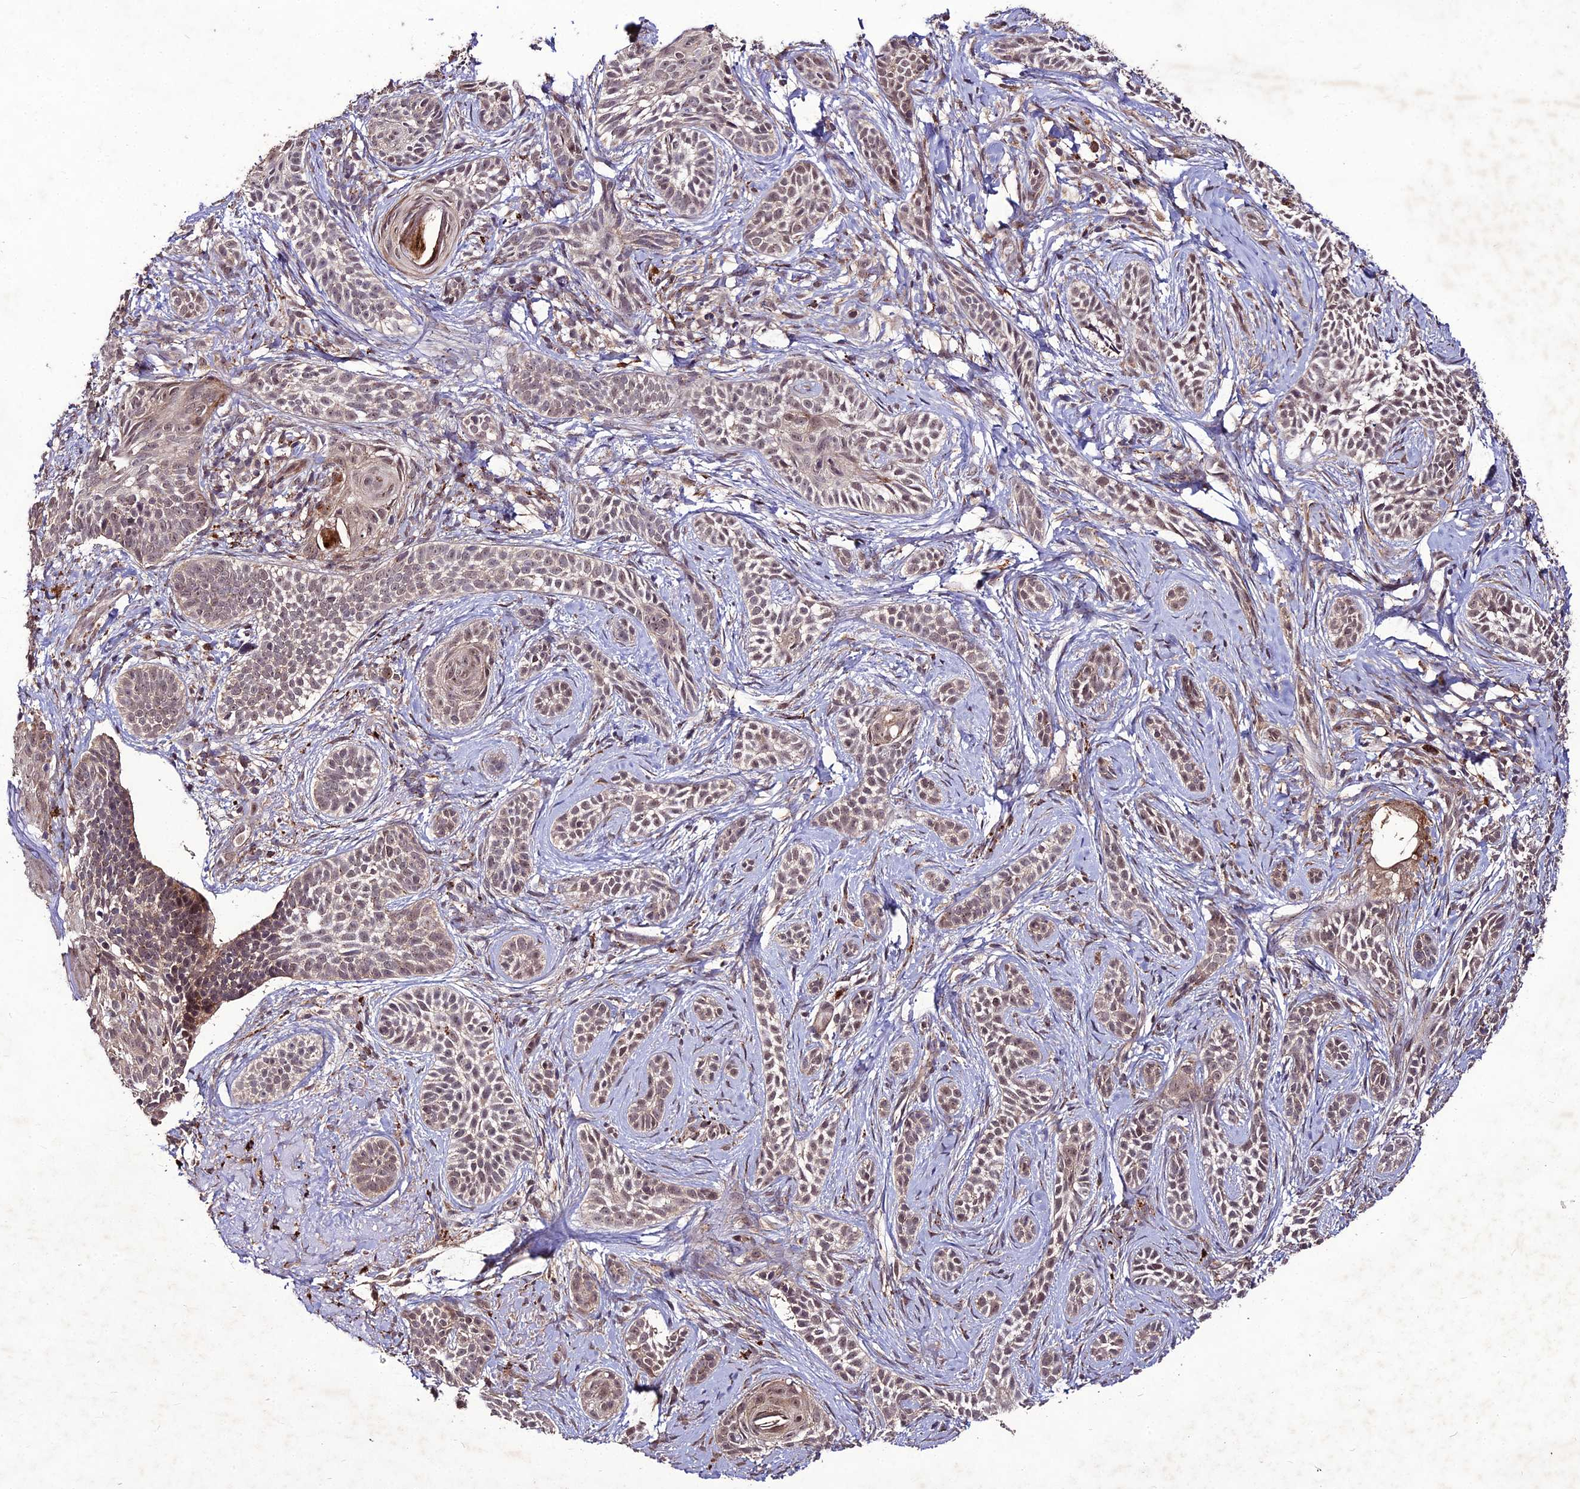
{"staining": {"intensity": "weak", "quantity": ">75%", "location": "nuclear"}, "tissue": "skin cancer", "cell_type": "Tumor cells", "image_type": "cancer", "snomed": [{"axis": "morphology", "description": "Basal cell carcinoma"}, {"axis": "topography", "description": "Skin"}], "caption": "Basal cell carcinoma (skin) tissue displays weak nuclear expression in about >75% of tumor cells", "gene": "ZNF766", "patient": {"sex": "male", "age": 71}}